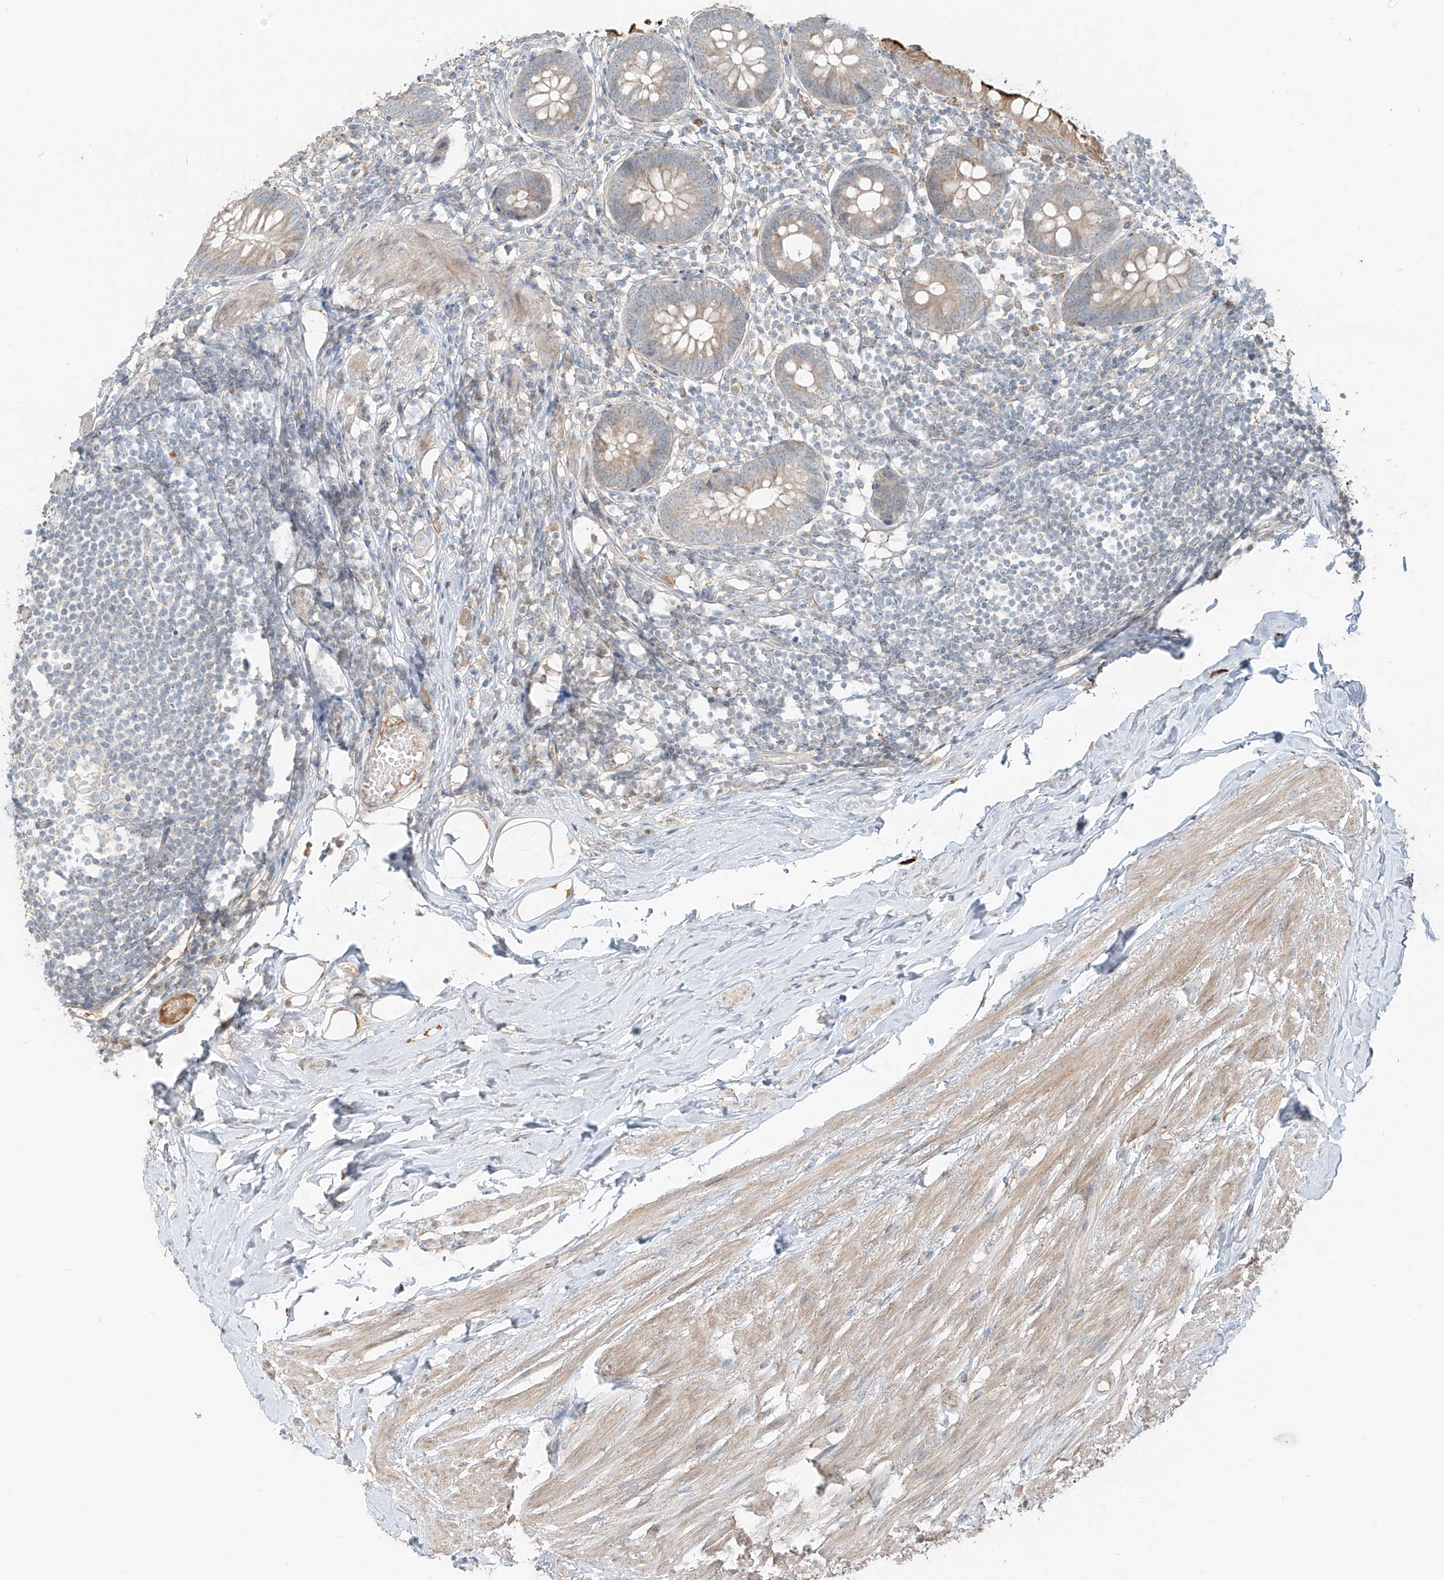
{"staining": {"intensity": "weak", "quantity": ">75%", "location": "cytoplasmic/membranous"}, "tissue": "appendix", "cell_type": "Glandular cells", "image_type": "normal", "snomed": [{"axis": "morphology", "description": "Normal tissue, NOS"}, {"axis": "topography", "description": "Appendix"}], "caption": "Normal appendix was stained to show a protein in brown. There is low levels of weak cytoplasmic/membranous positivity in approximately >75% of glandular cells. (DAB (3,3'-diaminobenzidine) IHC, brown staining for protein, blue staining for nuclei).", "gene": "FSTL1", "patient": {"sex": "female", "age": 62}}